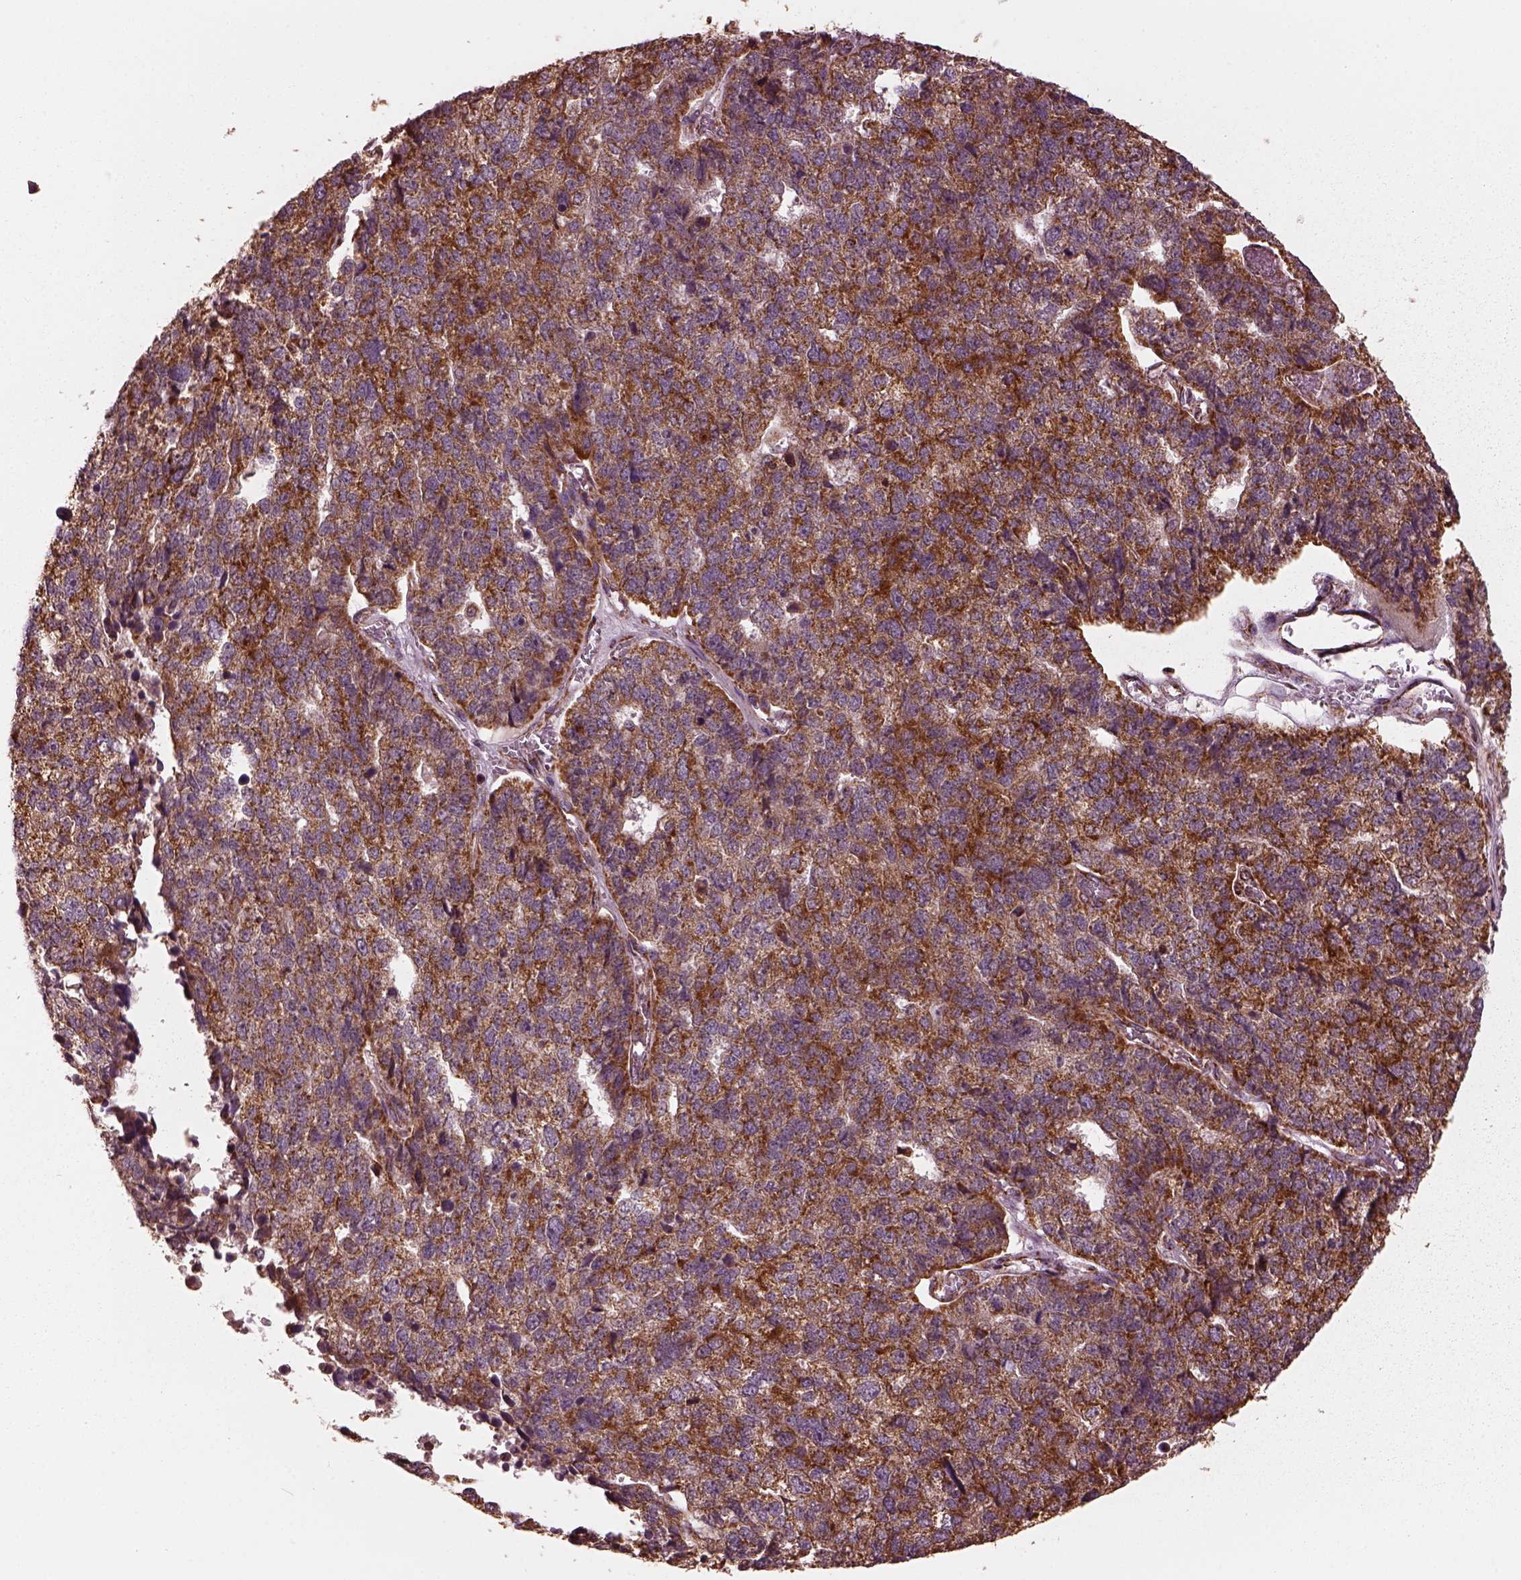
{"staining": {"intensity": "strong", "quantity": "25%-75%", "location": "cytoplasmic/membranous"}, "tissue": "stomach cancer", "cell_type": "Tumor cells", "image_type": "cancer", "snomed": [{"axis": "morphology", "description": "Adenocarcinoma, NOS"}, {"axis": "topography", "description": "Stomach"}], "caption": "Immunohistochemistry image of human stomach cancer stained for a protein (brown), which exhibits high levels of strong cytoplasmic/membranous staining in approximately 25%-75% of tumor cells.", "gene": "NDUFB10", "patient": {"sex": "male", "age": 69}}